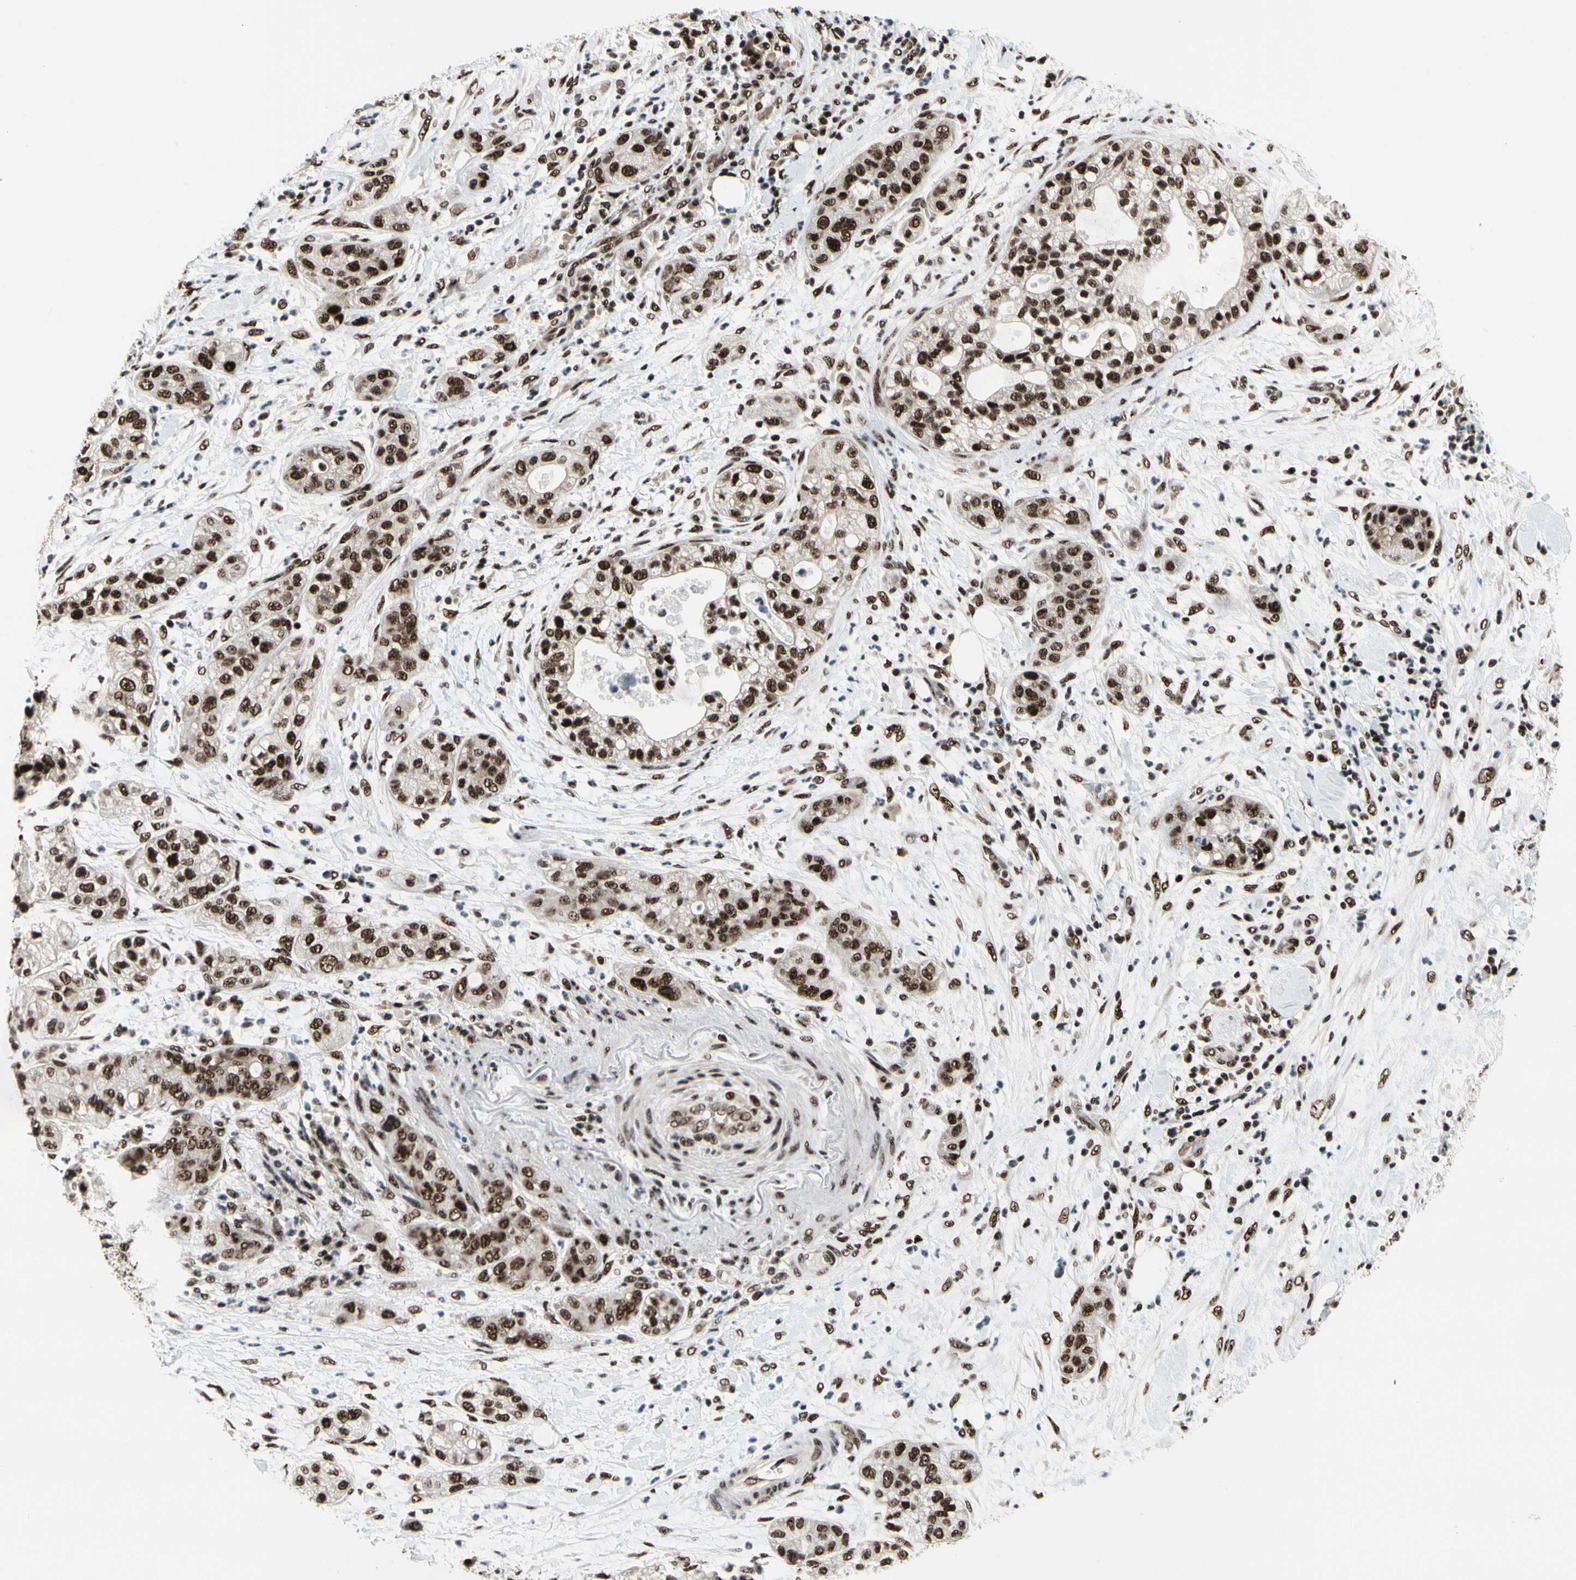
{"staining": {"intensity": "strong", "quantity": ">75%", "location": "nuclear"}, "tissue": "pancreatic cancer", "cell_type": "Tumor cells", "image_type": "cancer", "snomed": [{"axis": "morphology", "description": "Adenocarcinoma, NOS"}, {"axis": "topography", "description": "Pancreas"}], "caption": "The micrograph shows immunohistochemical staining of pancreatic cancer. There is strong nuclear positivity is appreciated in approximately >75% of tumor cells. (DAB (3,3'-diaminobenzidine) = brown stain, brightfield microscopy at high magnification).", "gene": "SRSF11", "patient": {"sex": "female", "age": 78}}